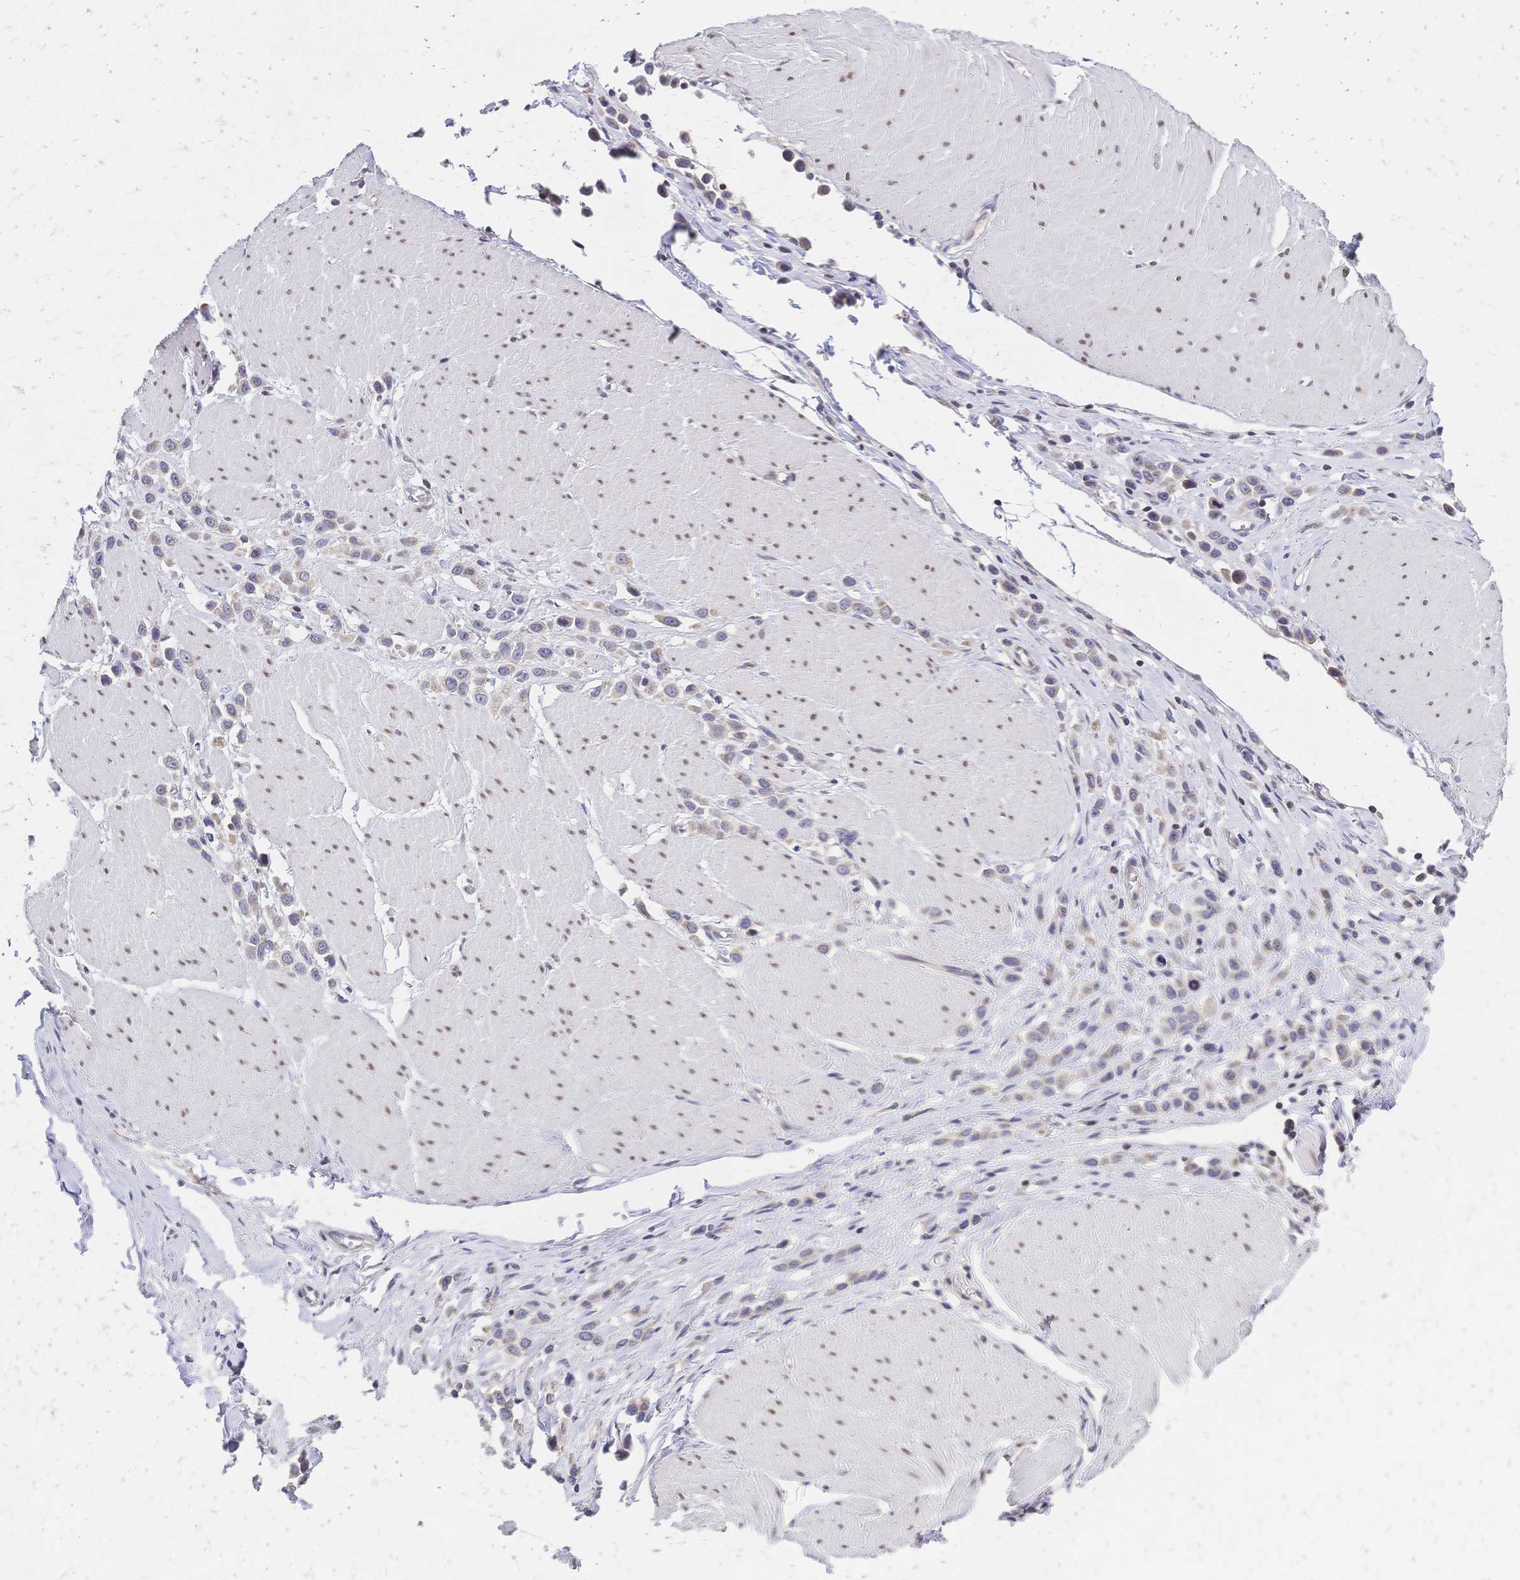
{"staining": {"intensity": "negative", "quantity": "none", "location": "none"}, "tissue": "stomach cancer", "cell_type": "Tumor cells", "image_type": "cancer", "snomed": [{"axis": "morphology", "description": "Adenocarcinoma, NOS"}, {"axis": "topography", "description": "Stomach"}], "caption": "There is no significant staining in tumor cells of stomach cancer (adenocarcinoma).", "gene": "CBX7", "patient": {"sex": "male", "age": 47}}